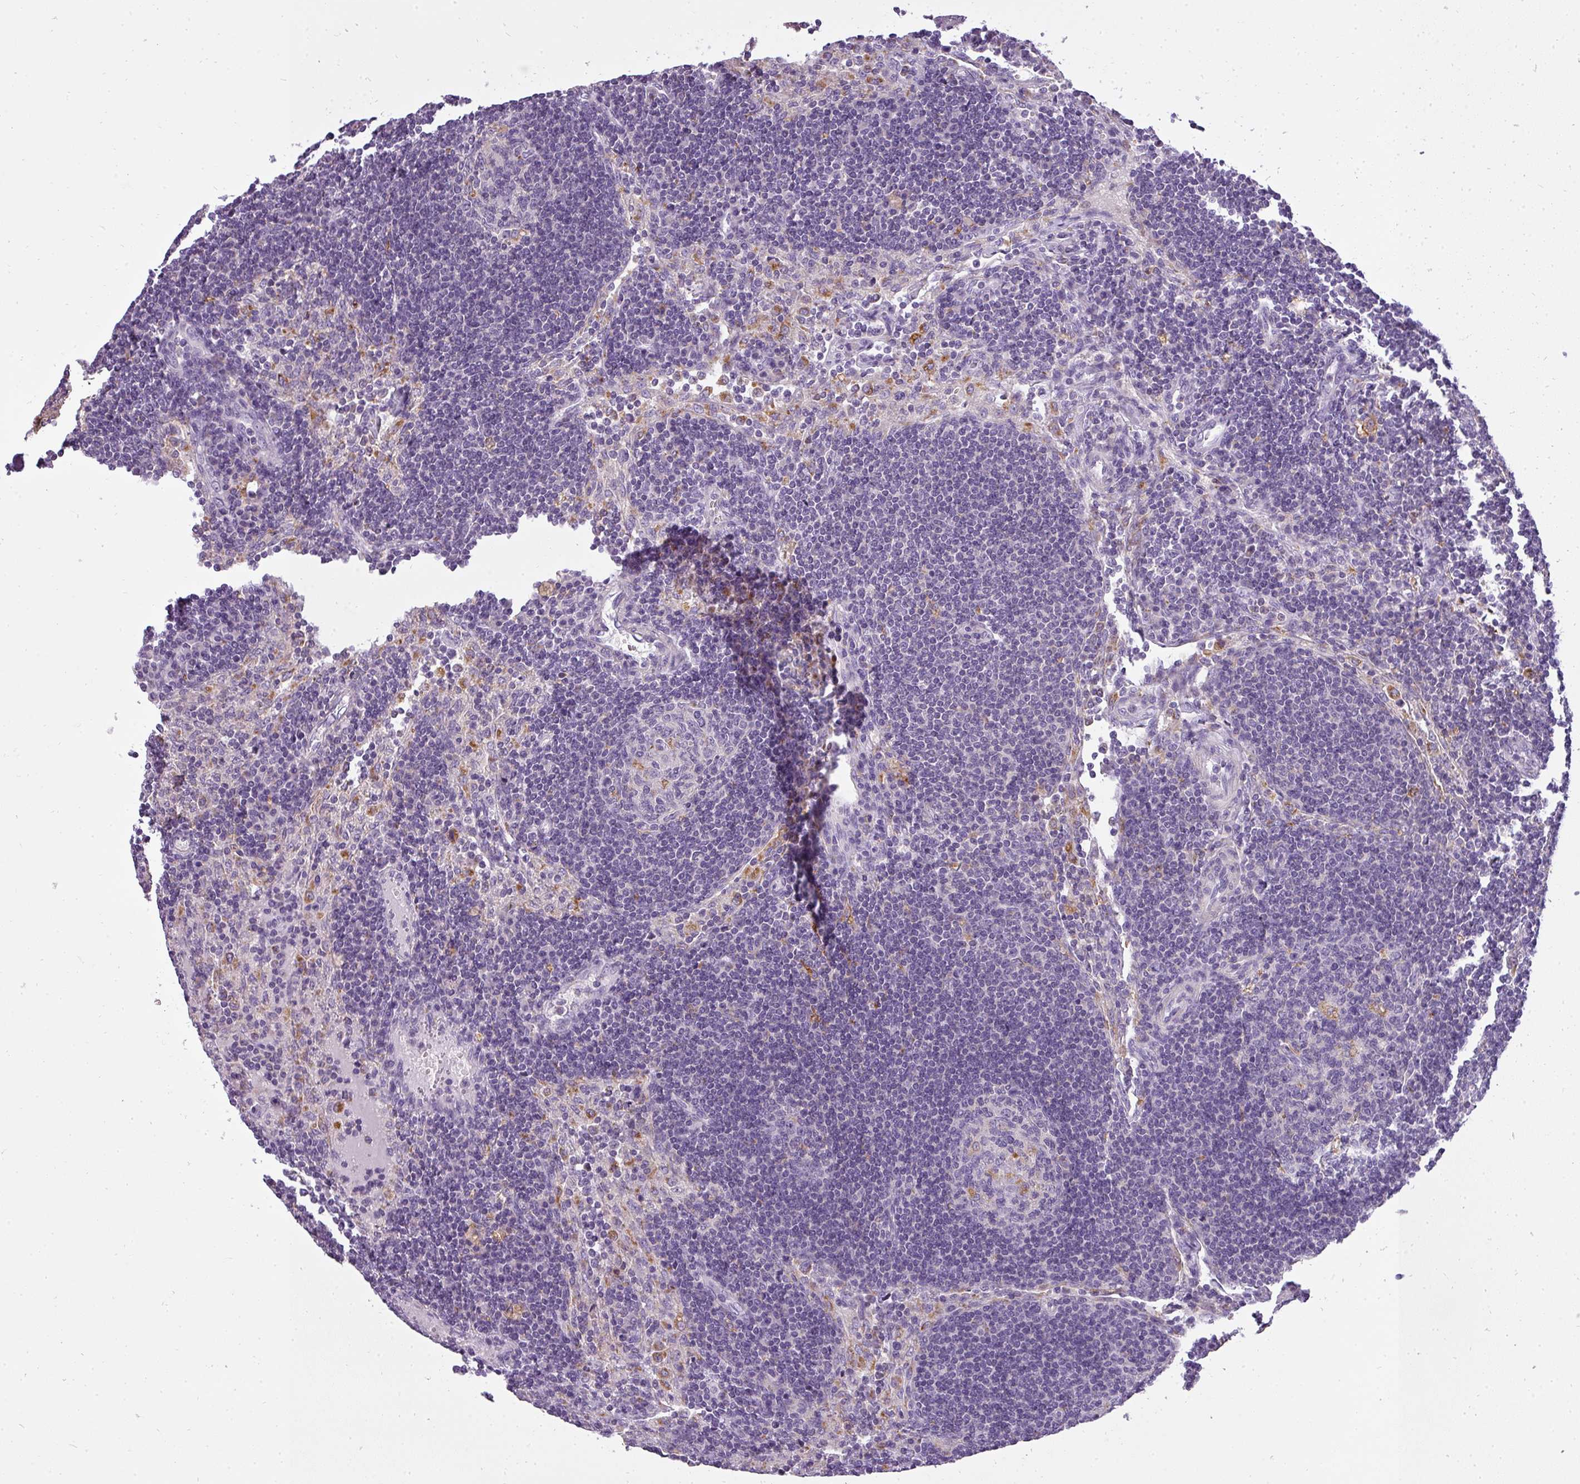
{"staining": {"intensity": "negative", "quantity": "none", "location": "none"}, "tissue": "lymph node", "cell_type": "Germinal center cells", "image_type": "normal", "snomed": [{"axis": "morphology", "description": "Normal tissue, NOS"}, {"axis": "topography", "description": "Lymph node"}], "caption": "Lymph node stained for a protein using immunohistochemistry (IHC) displays no expression germinal center cells.", "gene": "ATP6V1D", "patient": {"sex": "female", "age": 73}}